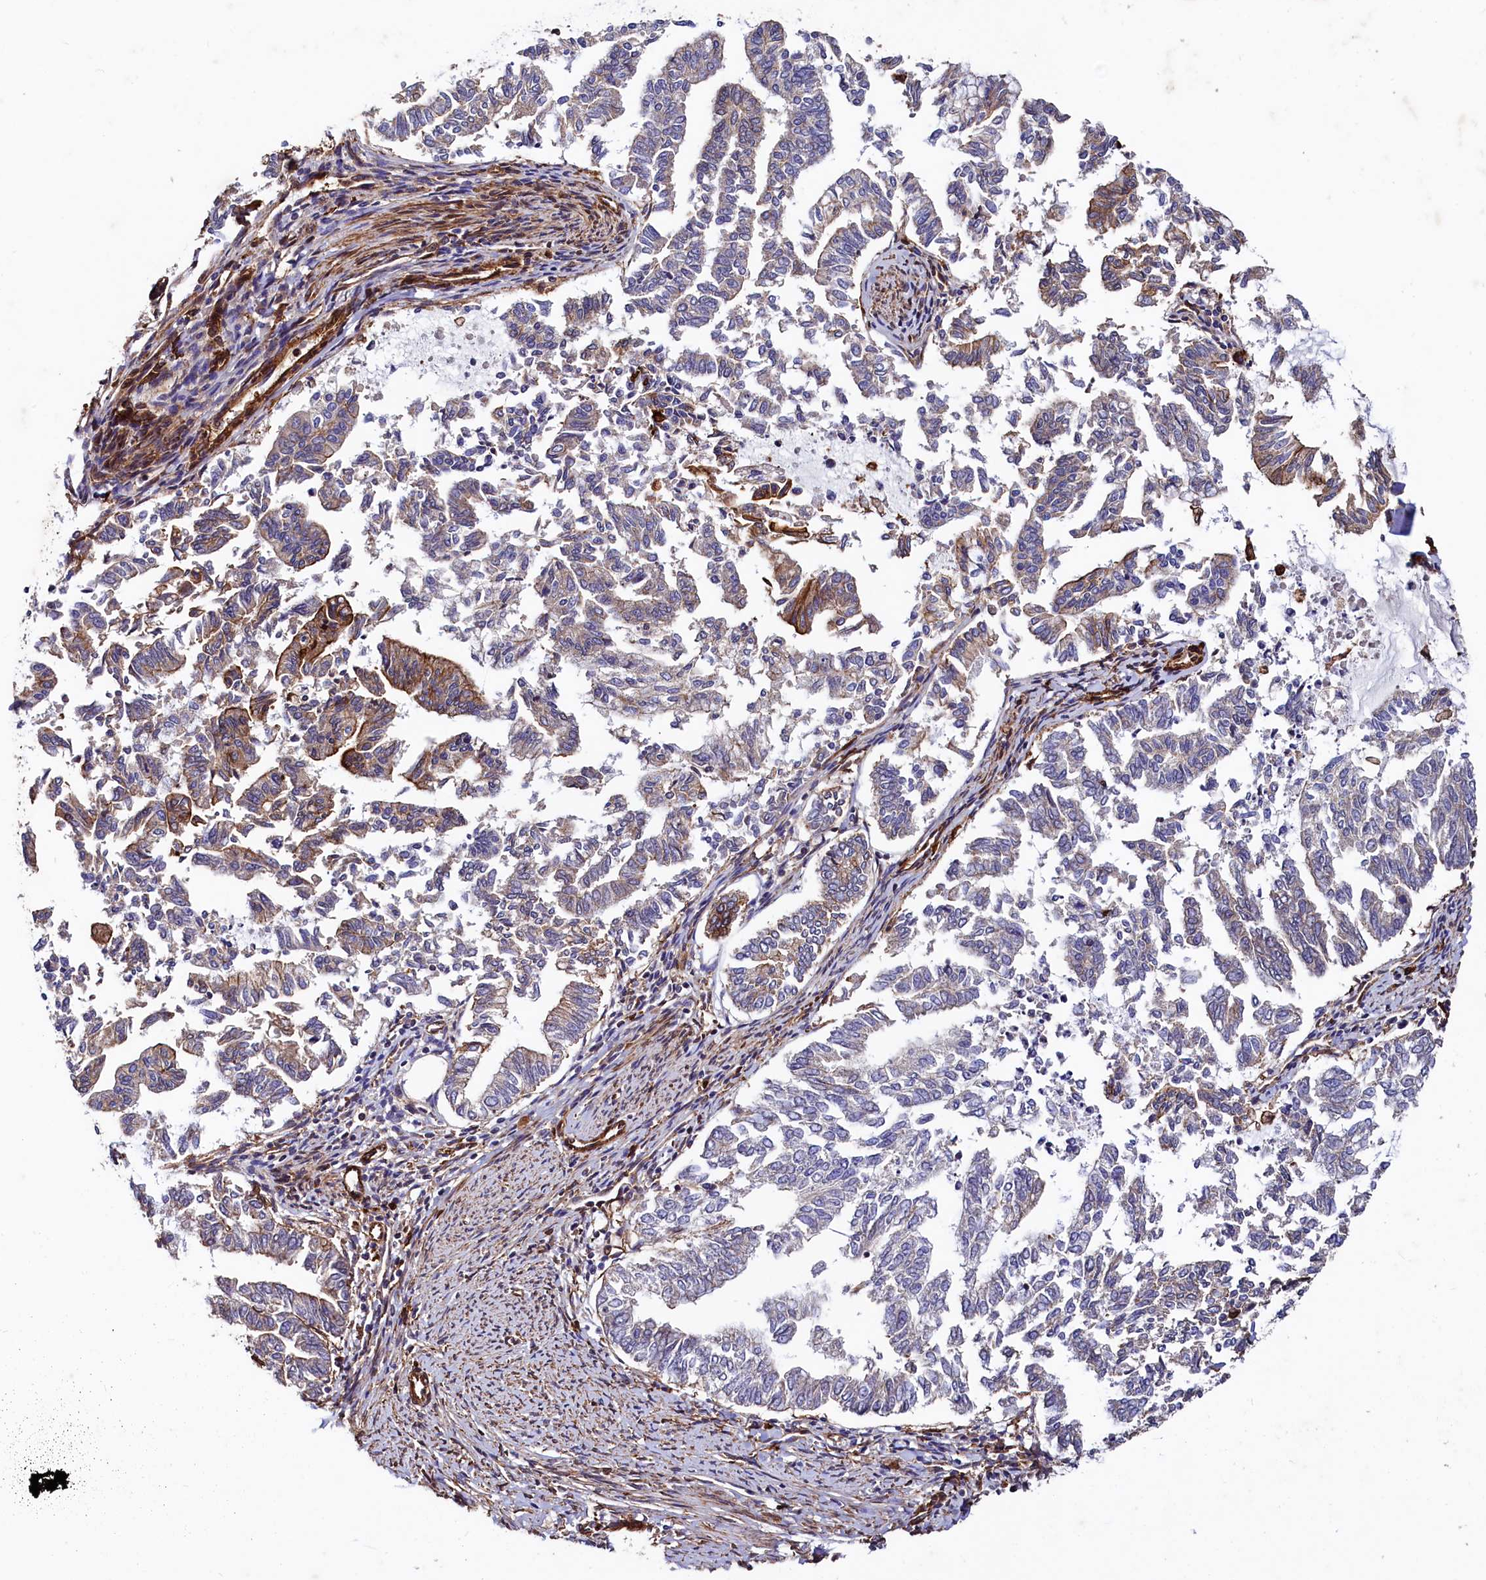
{"staining": {"intensity": "moderate", "quantity": "<25%", "location": "cytoplasmic/membranous"}, "tissue": "endometrial cancer", "cell_type": "Tumor cells", "image_type": "cancer", "snomed": [{"axis": "morphology", "description": "Adenocarcinoma, NOS"}, {"axis": "topography", "description": "Endometrium"}], "caption": "Moderate cytoplasmic/membranous positivity for a protein is seen in approximately <25% of tumor cells of endometrial adenocarcinoma using IHC.", "gene": "STAMBPL1", "patient": {"sex": "female", "age": 79}}